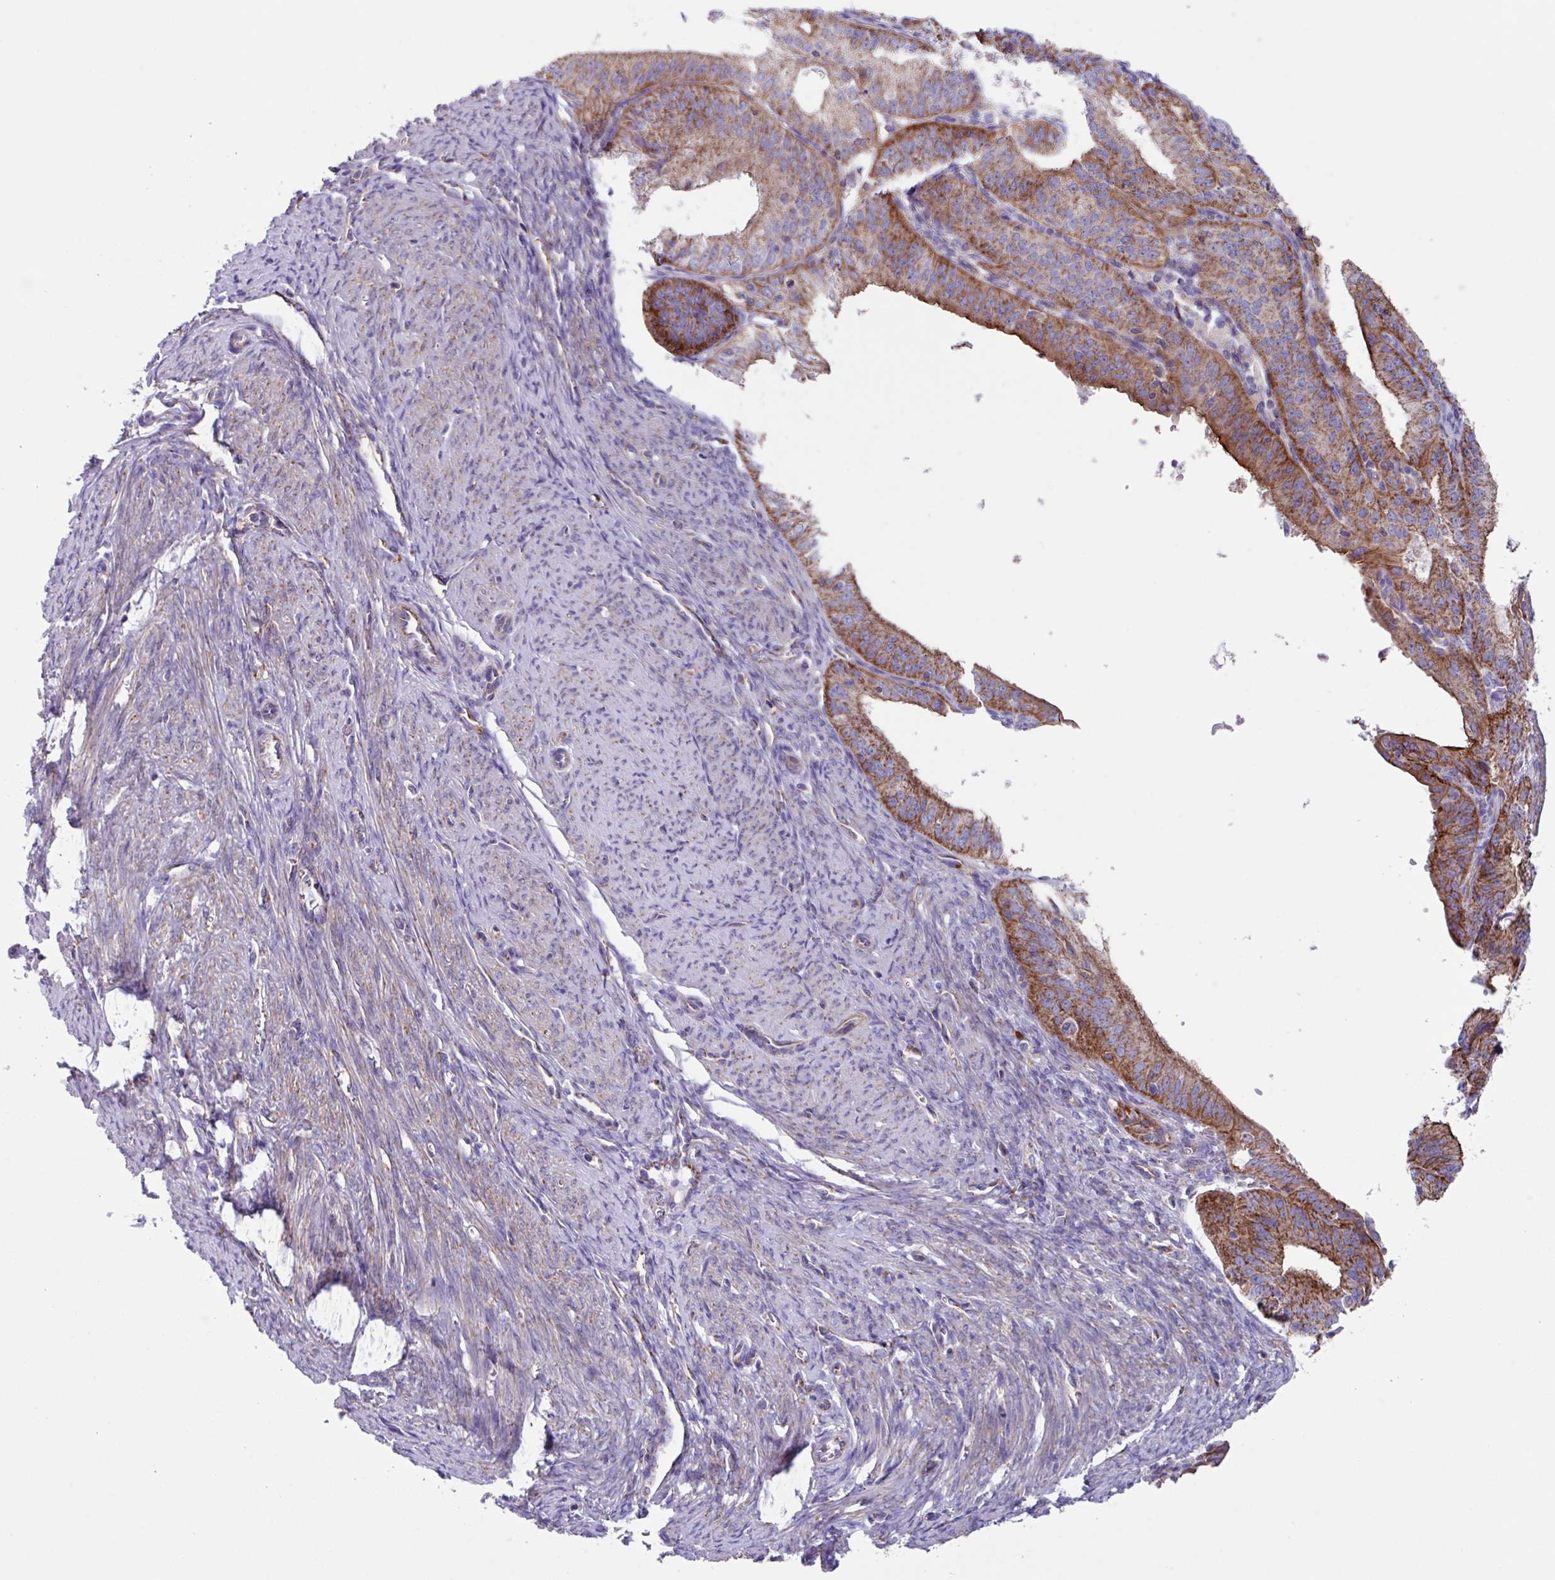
{"staining": {"intensity": "strong", "quantity": ">75%", "location": "cytoplasmic/membranous"}, "tissue": "endometrial cancer", "cell_type": "Tumor cells", "image_type": "cancer", "snomed": [{"axis": "morphology", "description": "Adenocarcinoma, NOS"}, {"axis": "topography", "description": "Endometrium"}], "caption": "This is an image of IHC staining of endometrial cancer, which shows strong staining in the cytoplasmic/membranous of tumor cells.", "gene": "OTULIN", "patient": {"sex": "female", "age": 51}}